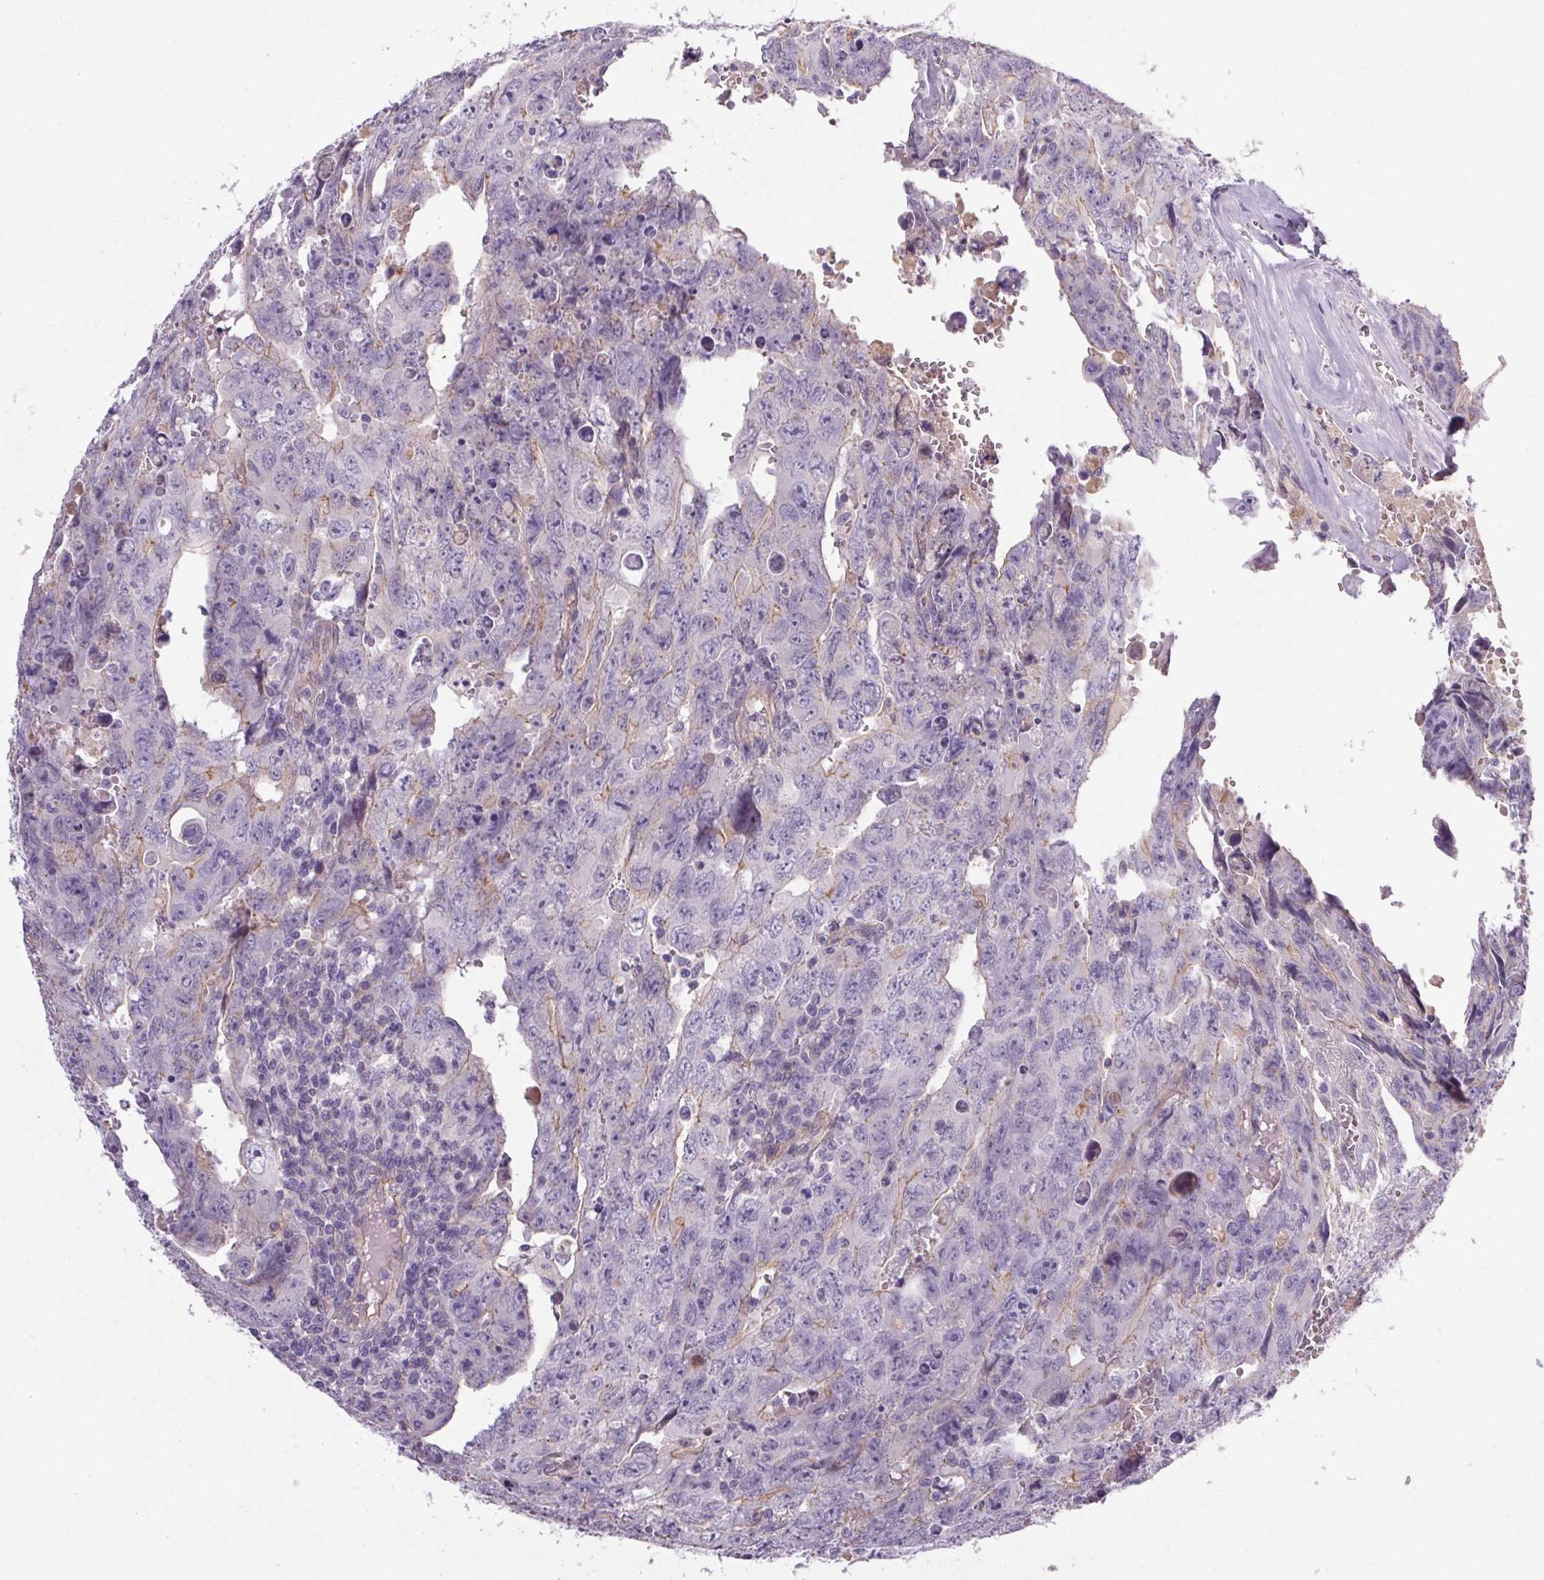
{"staining": {"intensity": "weak", "quantity": "<25%", "location": "cytoplasmic/membranous"}, "tissue": "testis cancer", "cell_type": "Tumor cells", "image_type": "cancer", "snomed": [{"axis": "morphology", "description": "Carcinoma, Embryonal, NOS"}, {"axis": "topography", "description": "Testis"}], "caption": "A histopathology image of human testis cancer is negative for staining in tumor cells.", "gene": "APOC4", "patient": {"sex": "male", "age": 24}}